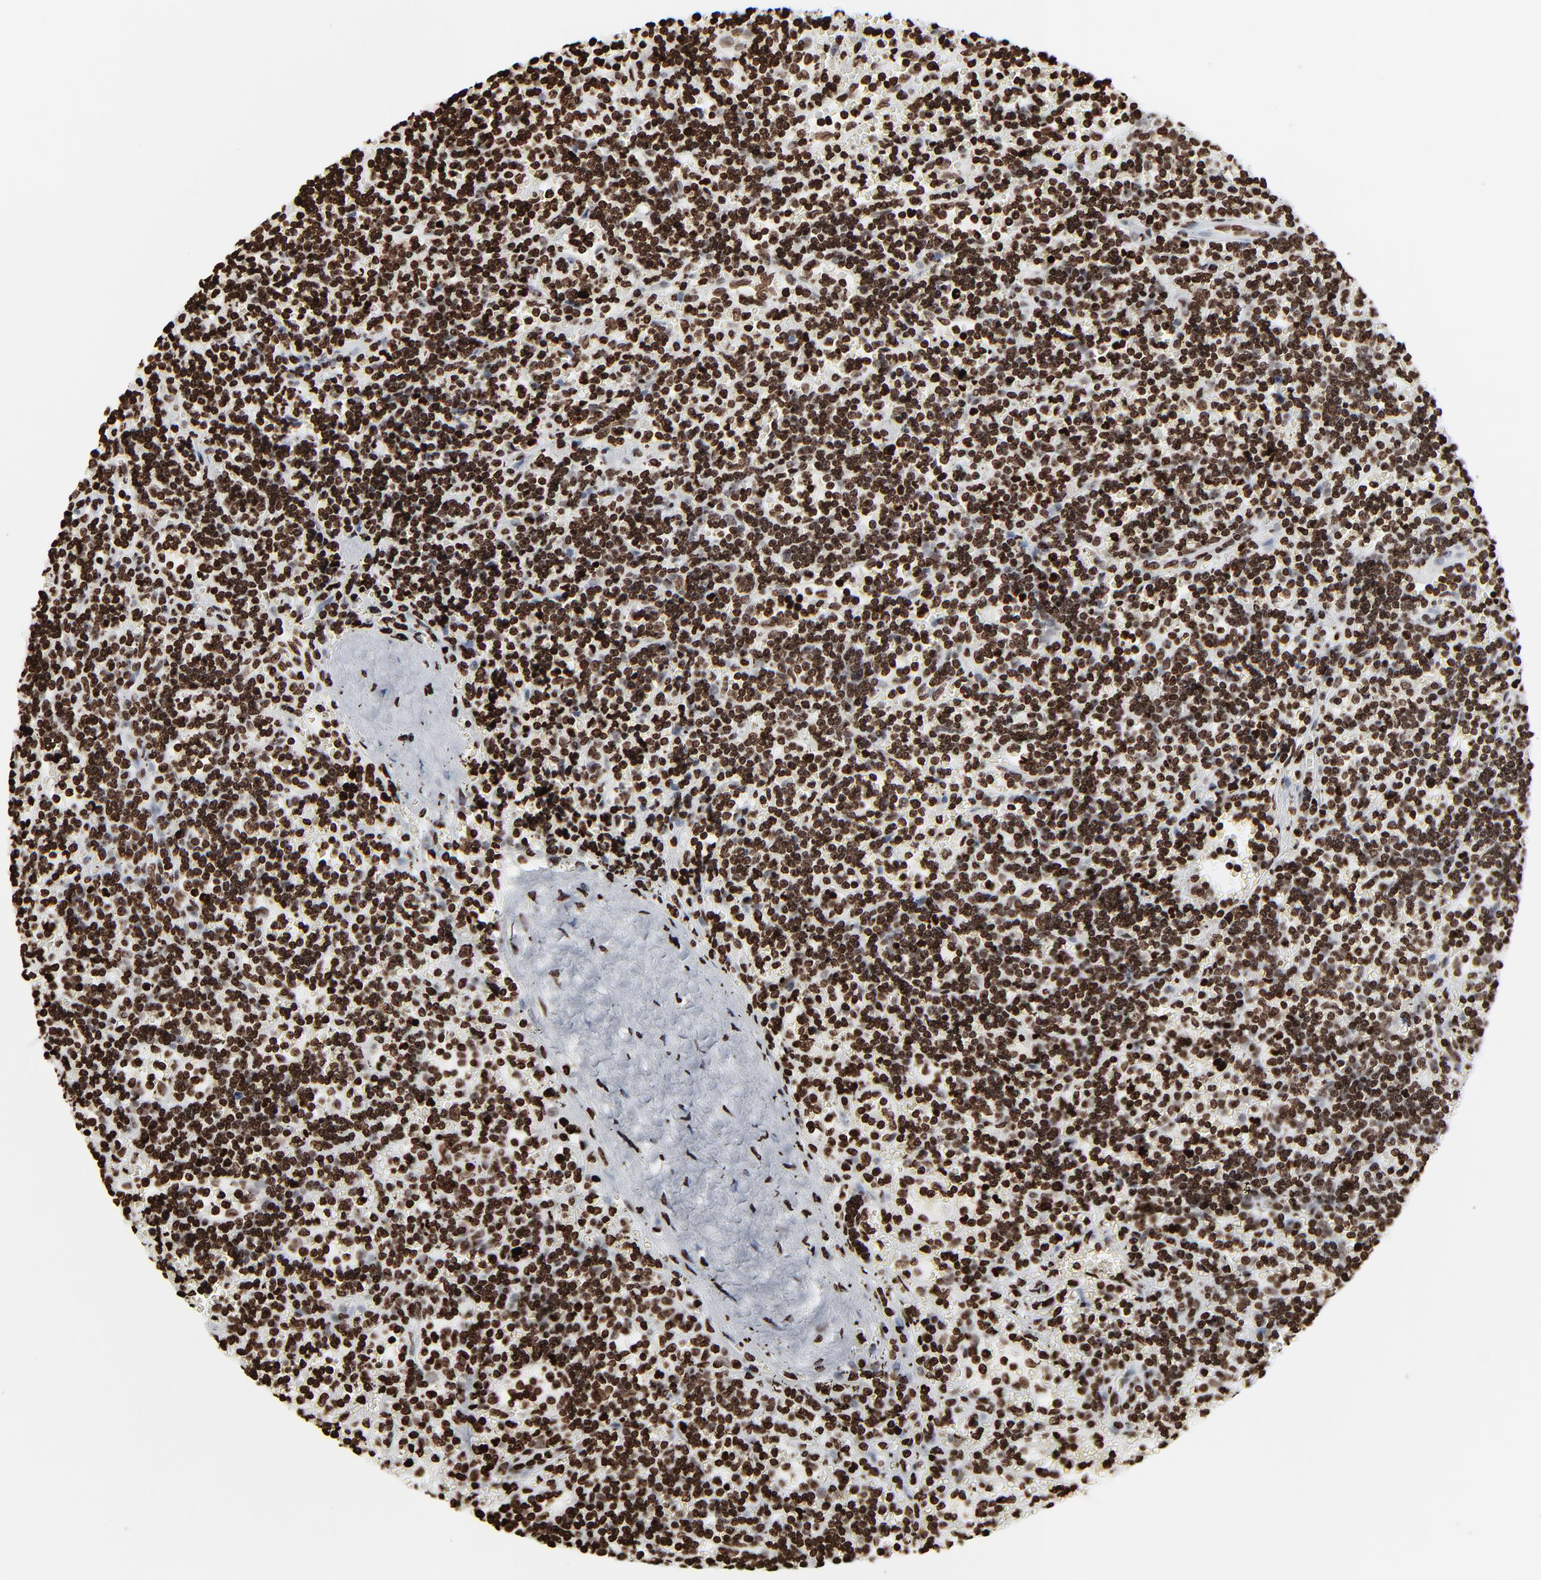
{"staining": {"intensity": "strong", "quantity": ">75%", "location": "nuclear"}, "tissue": "lymphoma", "cell_type": "Tumor cells", "image_type": "cancer", "snomed": [{"axis": "morphology", "description": "Malignant lymphoma, non-Hodgkin's type, Low grade"}, {"axis": "topography", "description": "Spleen"}], "caption": "A histopathology image showing strong nuclear positivity in about >75% of tumor cells in malignant lymphoma, non-Hodgkin's type (low-grade), as visualized by brown immunohistochemical staining.", "gene": "H3-4", "patient": {"sex": "male", "age": 60}}